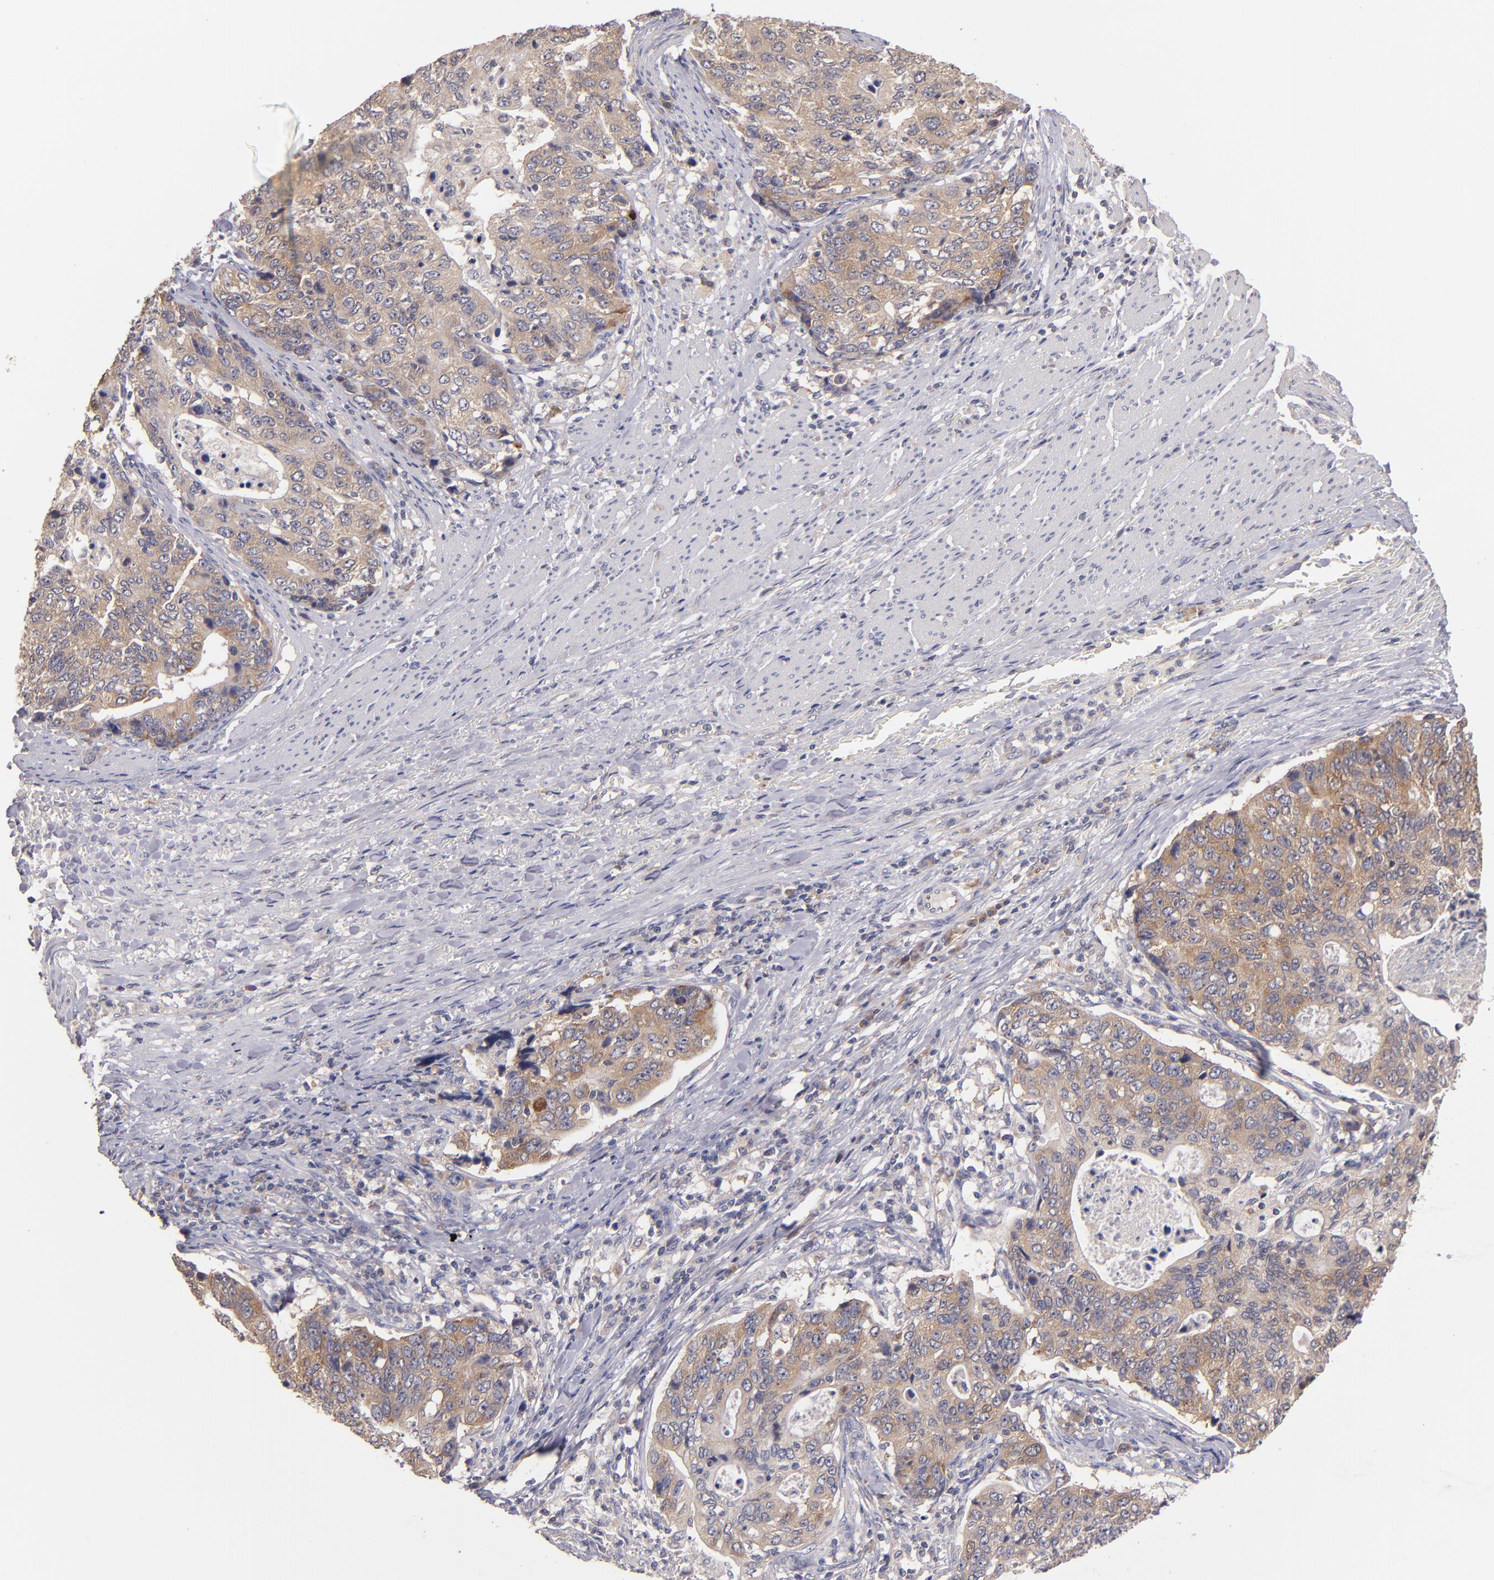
{"staining": {"intensity": "moderate", "quantity": ">75%", "location": "cytoplasmic/membranous"}, "tissue": "stomach cancer", "cell_type": "Tumor cells", "image_type": "cancer", "snomed": [{"axis": "morphology", "description": "Adenocarcinoma, NOS"}, {"axis": "topography", "description": "Esophagus"}, {"axis": "topography", "description": "Stomach"}], "caption": "Protein expression analysis of human stomach cancer (adenocarcinoma) reveals moderate cytoplasmic/membranous positivity in approximately >75% of tumor cells. Nuclei are stained in blue.", "gene": "UPF3B", "patient": {"sex": "male", "age": 74}}